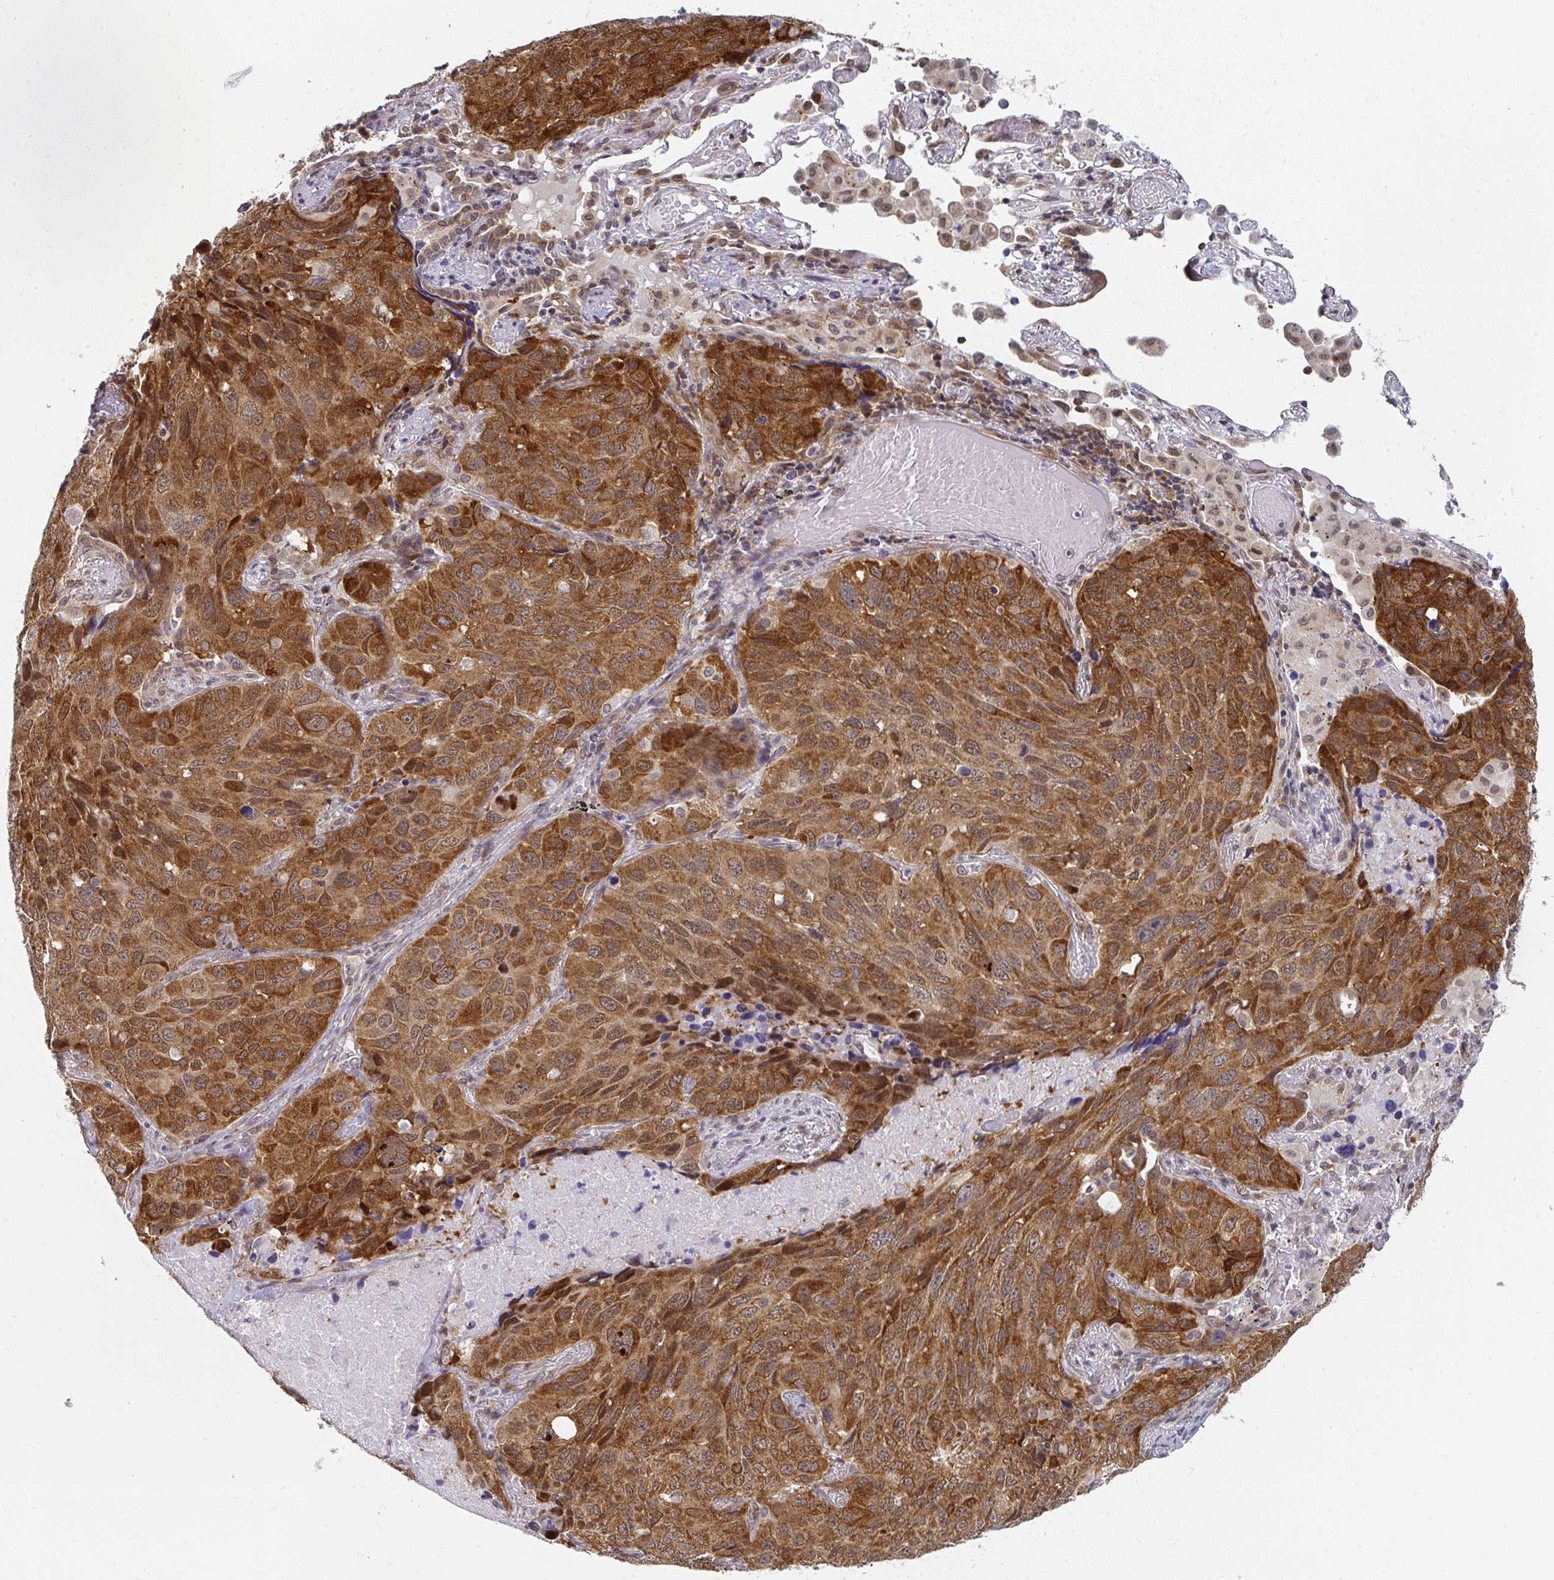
{"staining": {"intensity": "moderate", "quantity": ">75%", "location": "cytoplasmic/membranous,nuclear"}, "tissue": "lung cancer", "cell_type": "Tumor cells", "image_type": "cancer", "snomed": [{"axis": "morphology", "description": "Squamous cell carcinoma, NOS"}, {"axis": "topography", "description": "Lung"}], "caption": "Immunohistochemical staining of human squamous cell carcinoma (lung) shows moderate cytoplasmic/membranous and nuclear protein expression in about >75% of tumor cells.", "gene": "SYNCRIP", "patient": {"sex": "male", "age": 60}}